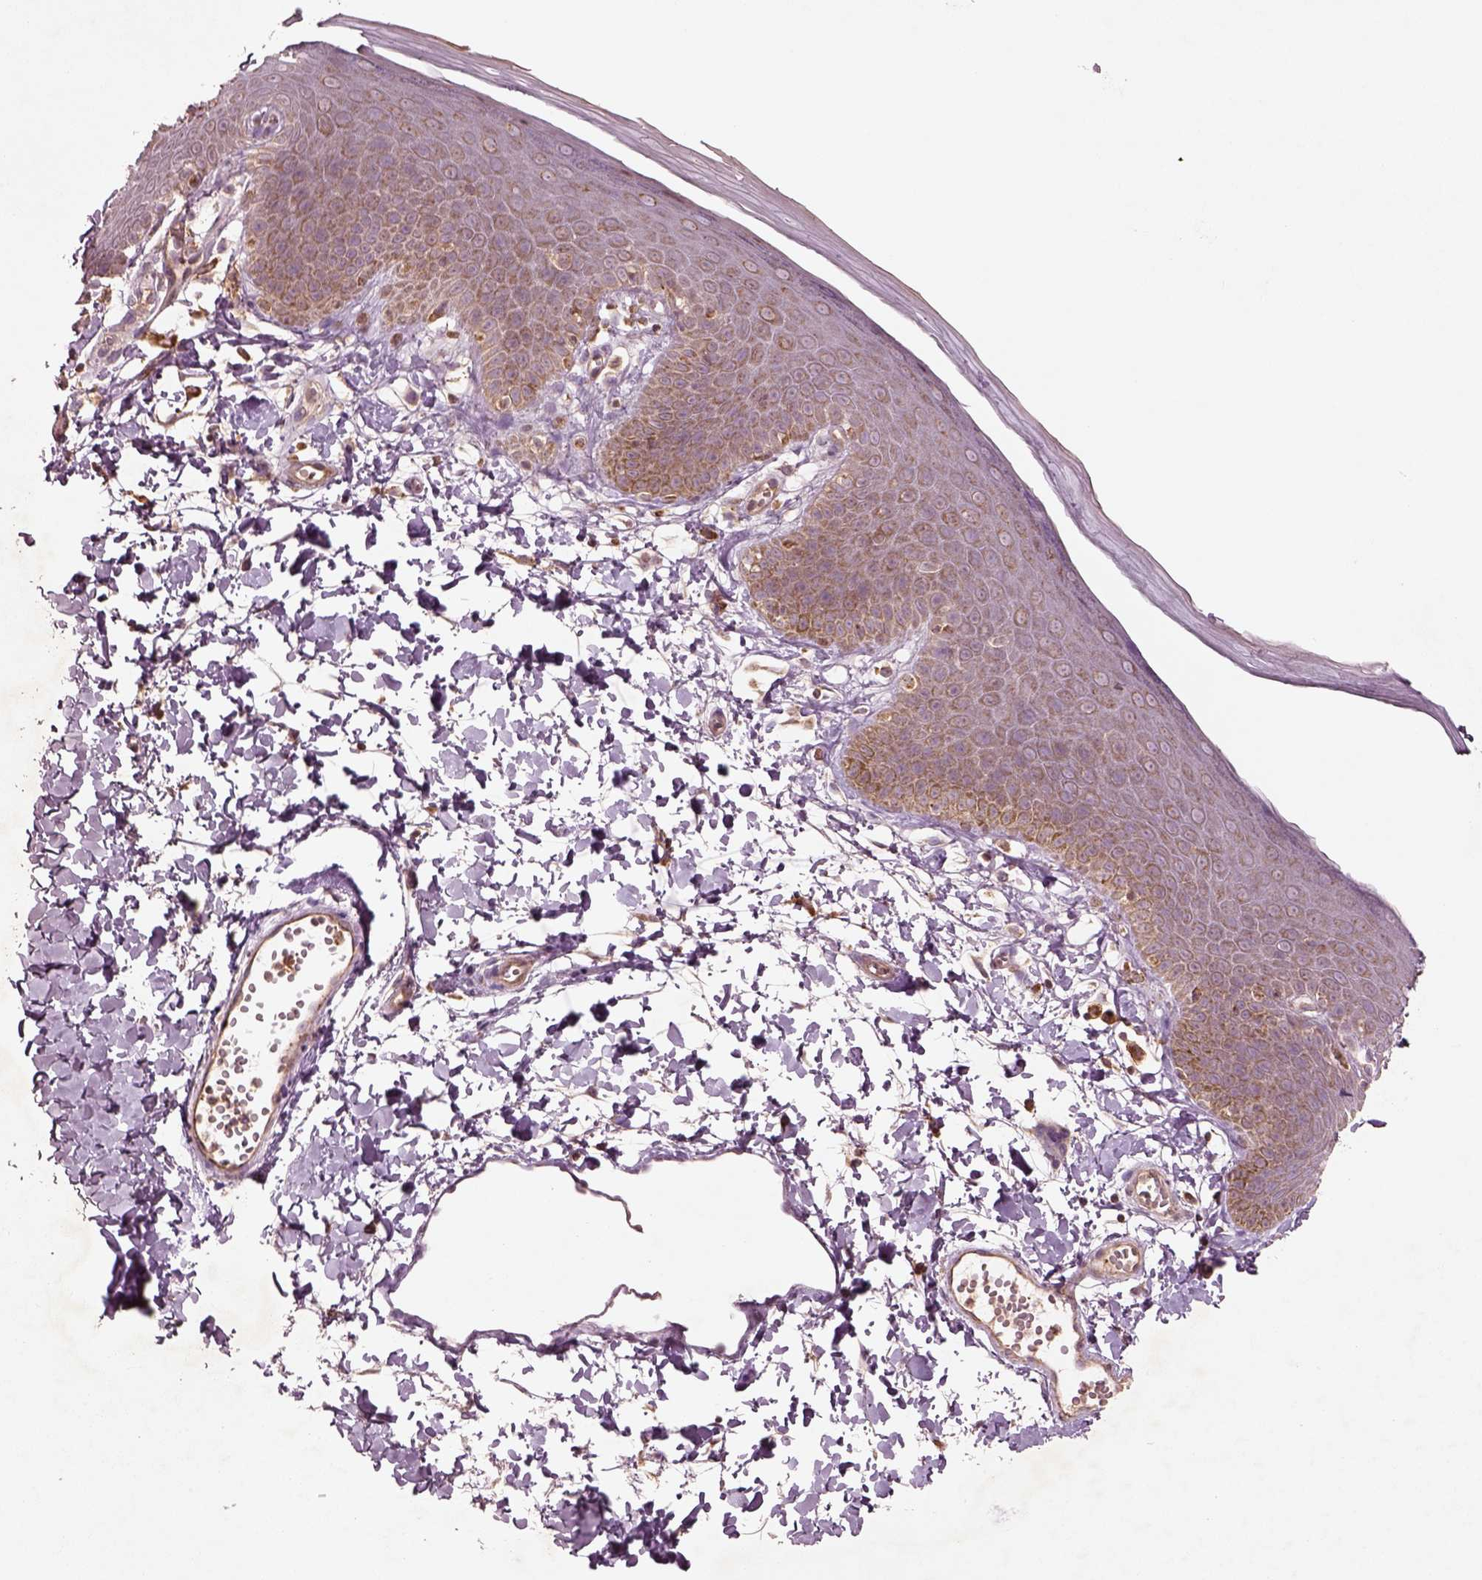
{"staining": {"intensity": "weak", "quantity": "25%-75%", "location": "cytoplasmic/membranous"}, "tissue": "skin", "cell_type": "Epidermal cells", "image_type": "normal", "snomed": [{"axis": "morphology", "description": "Normal tissue, NOS"}, {"axis": "topography", "description": "Anal"}], "caption": "Skin stained with DAB IHC shows low levels of weak cytoplasmic/membranous staining in about 25%-75% of epidermal cells.", "gene": "SLC25A31", "patient": {"sex": "male", "age": 53}}